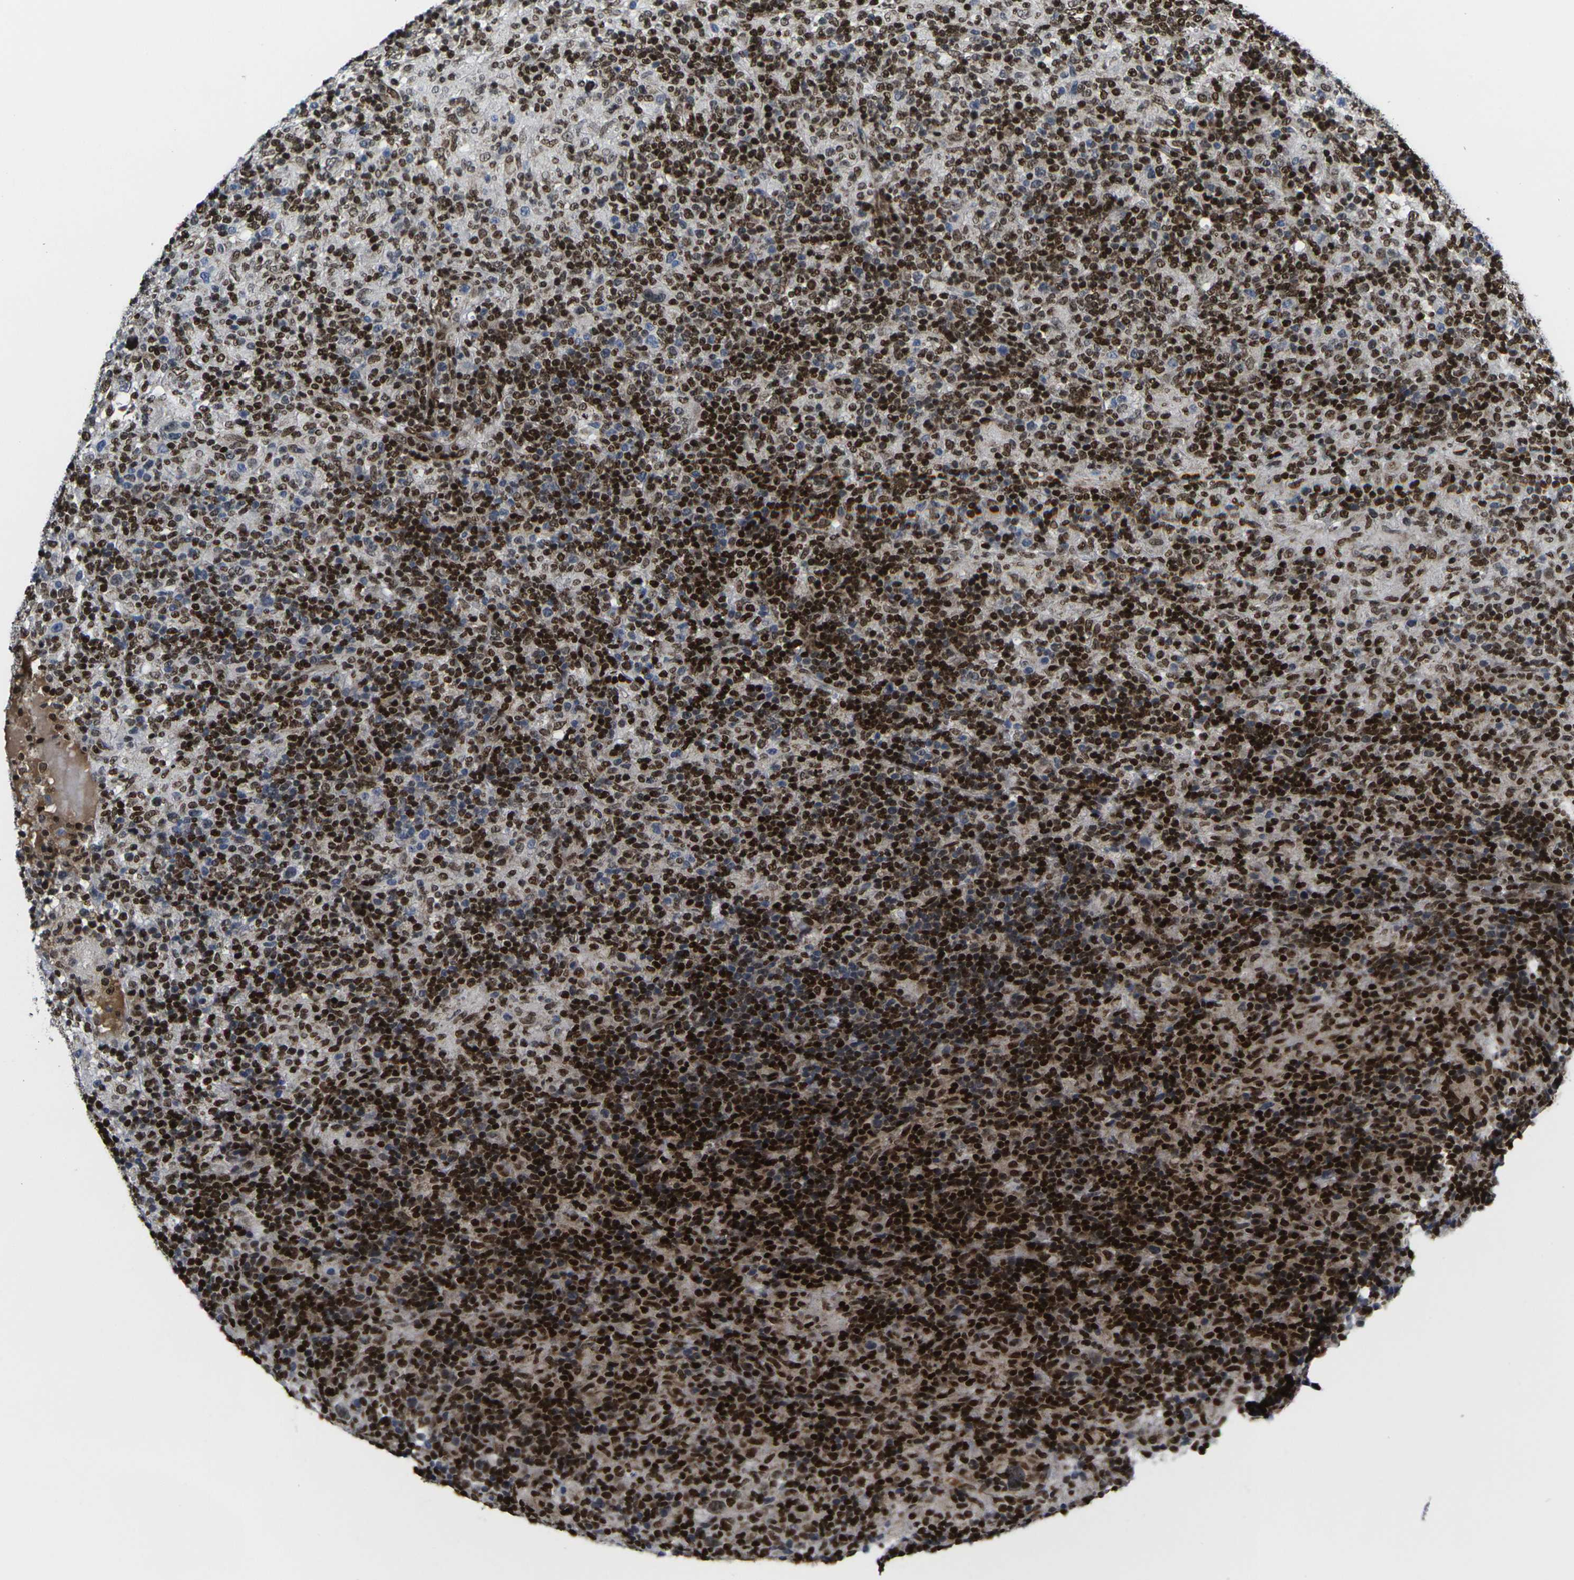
{"staining": {"intensity": "weak", "quantity": "<25%", "location": "nuclear"}, "tissue": "lymphoma", "cell_type": "Tumor cells", "image_type": "cancer", "snomed": [{"axis": "morphology", "description": "Hodgkin's disease, NOS"}, {"axis": "topography", "description": "Lymph node"}], "caption": "DAB immunohistochemical staining of human lymphoma reveals no significant expression in tumor cells.", "gene": "H1-10", "patient": {"sex": "male", "age": 70}}